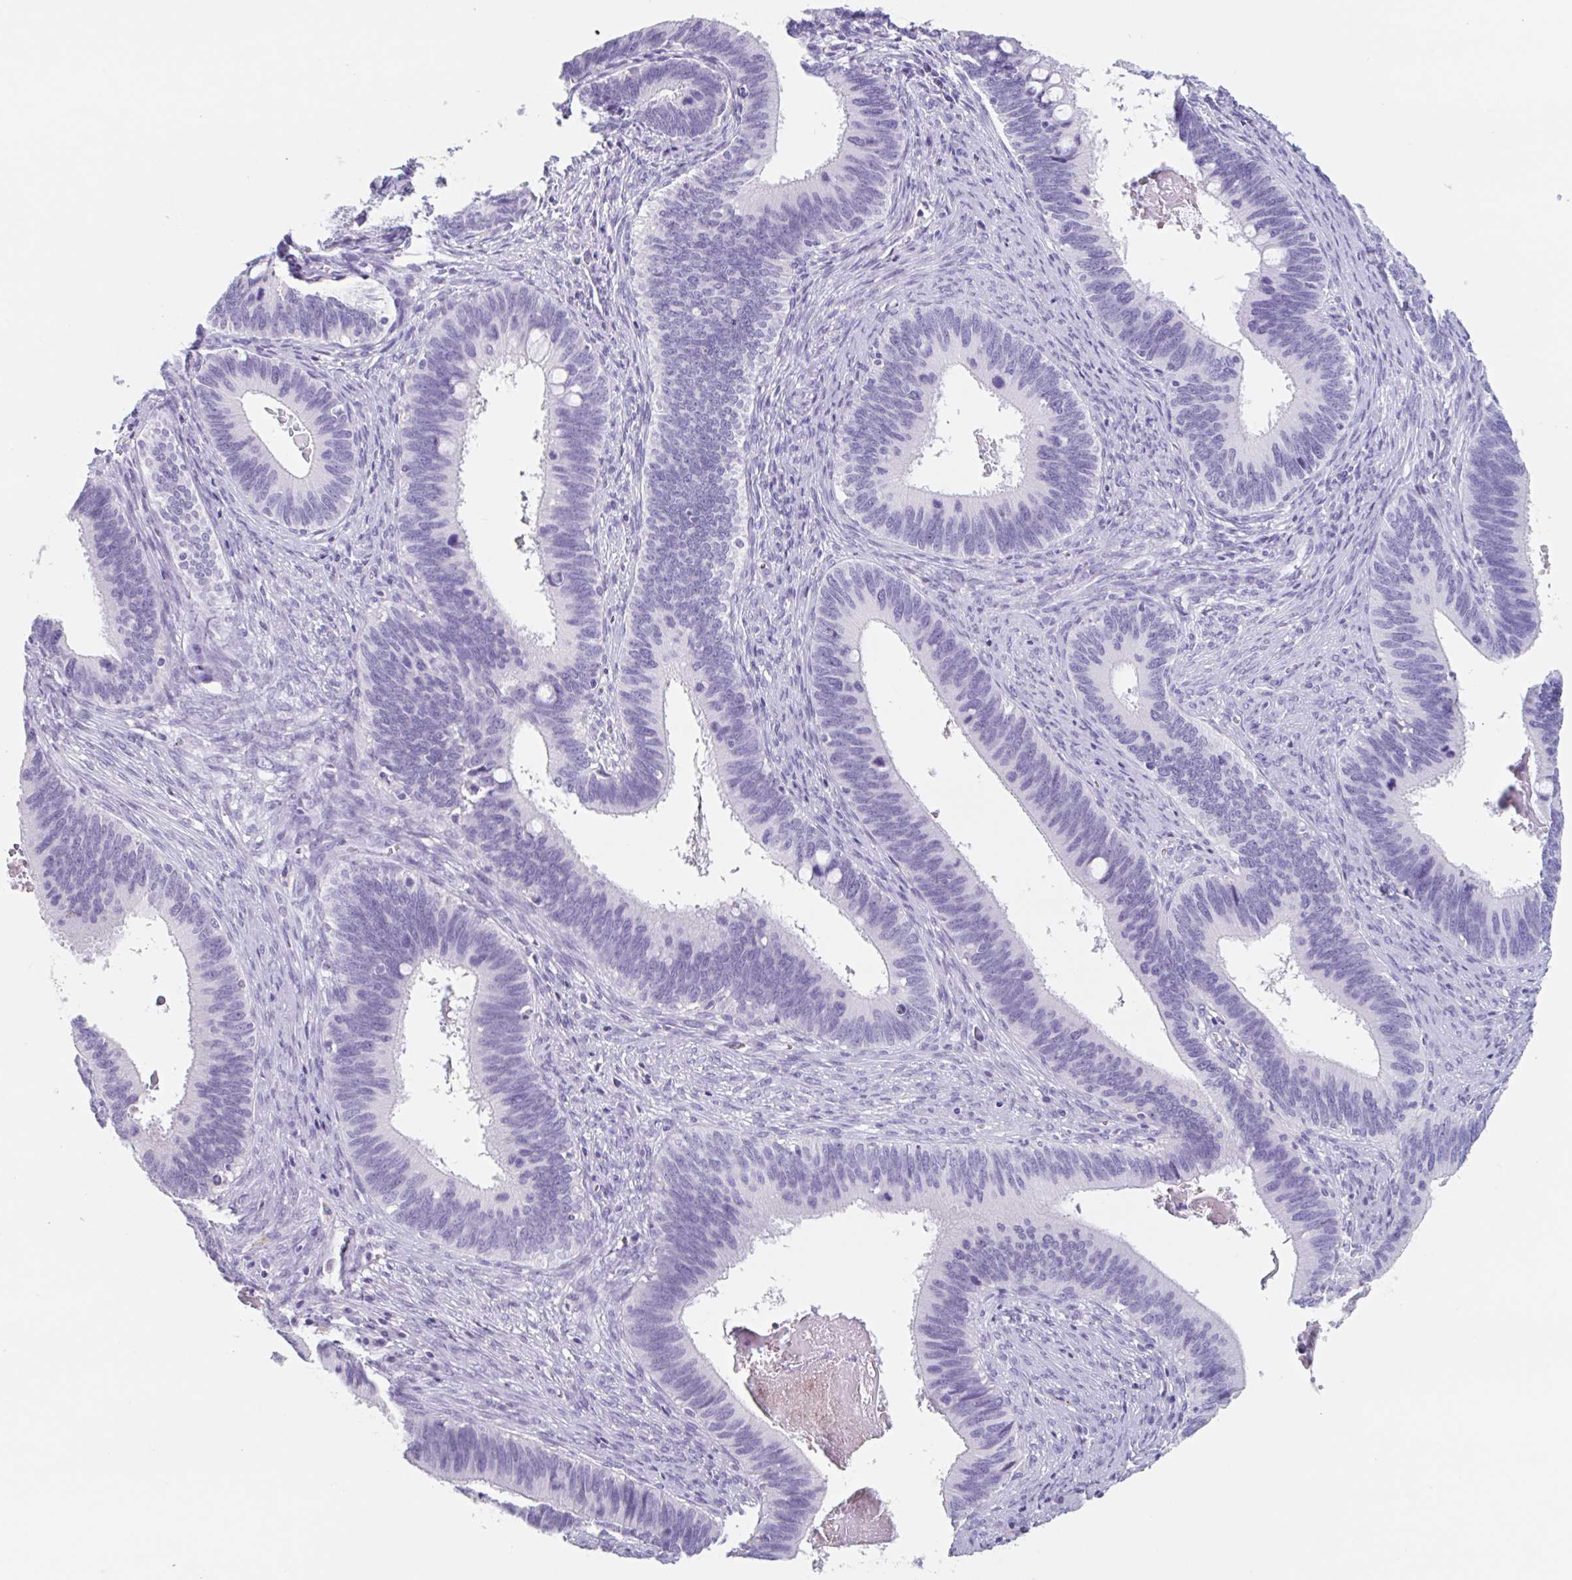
{"staining": {"intensity": "negative", "quantity": "none", "location": "none"}, "tissue": "cervical cancer", "cell_type": "Tumor cells", "image_type": "cancer", "snomed": [{"axis": "morphology", "description": "Adenocarcinoma, NOS"}, {"axis": "topography", "description": "Cervix"}], "caption": "Immunohistochemistry (IHC) of cervical cancer shows no staining in tumor cells. (Immunohistochemistry (IHC), brightfield microscopy, high magnification).", "gene": "EMC4", "patient": {"sex": "female", "age": 42}}